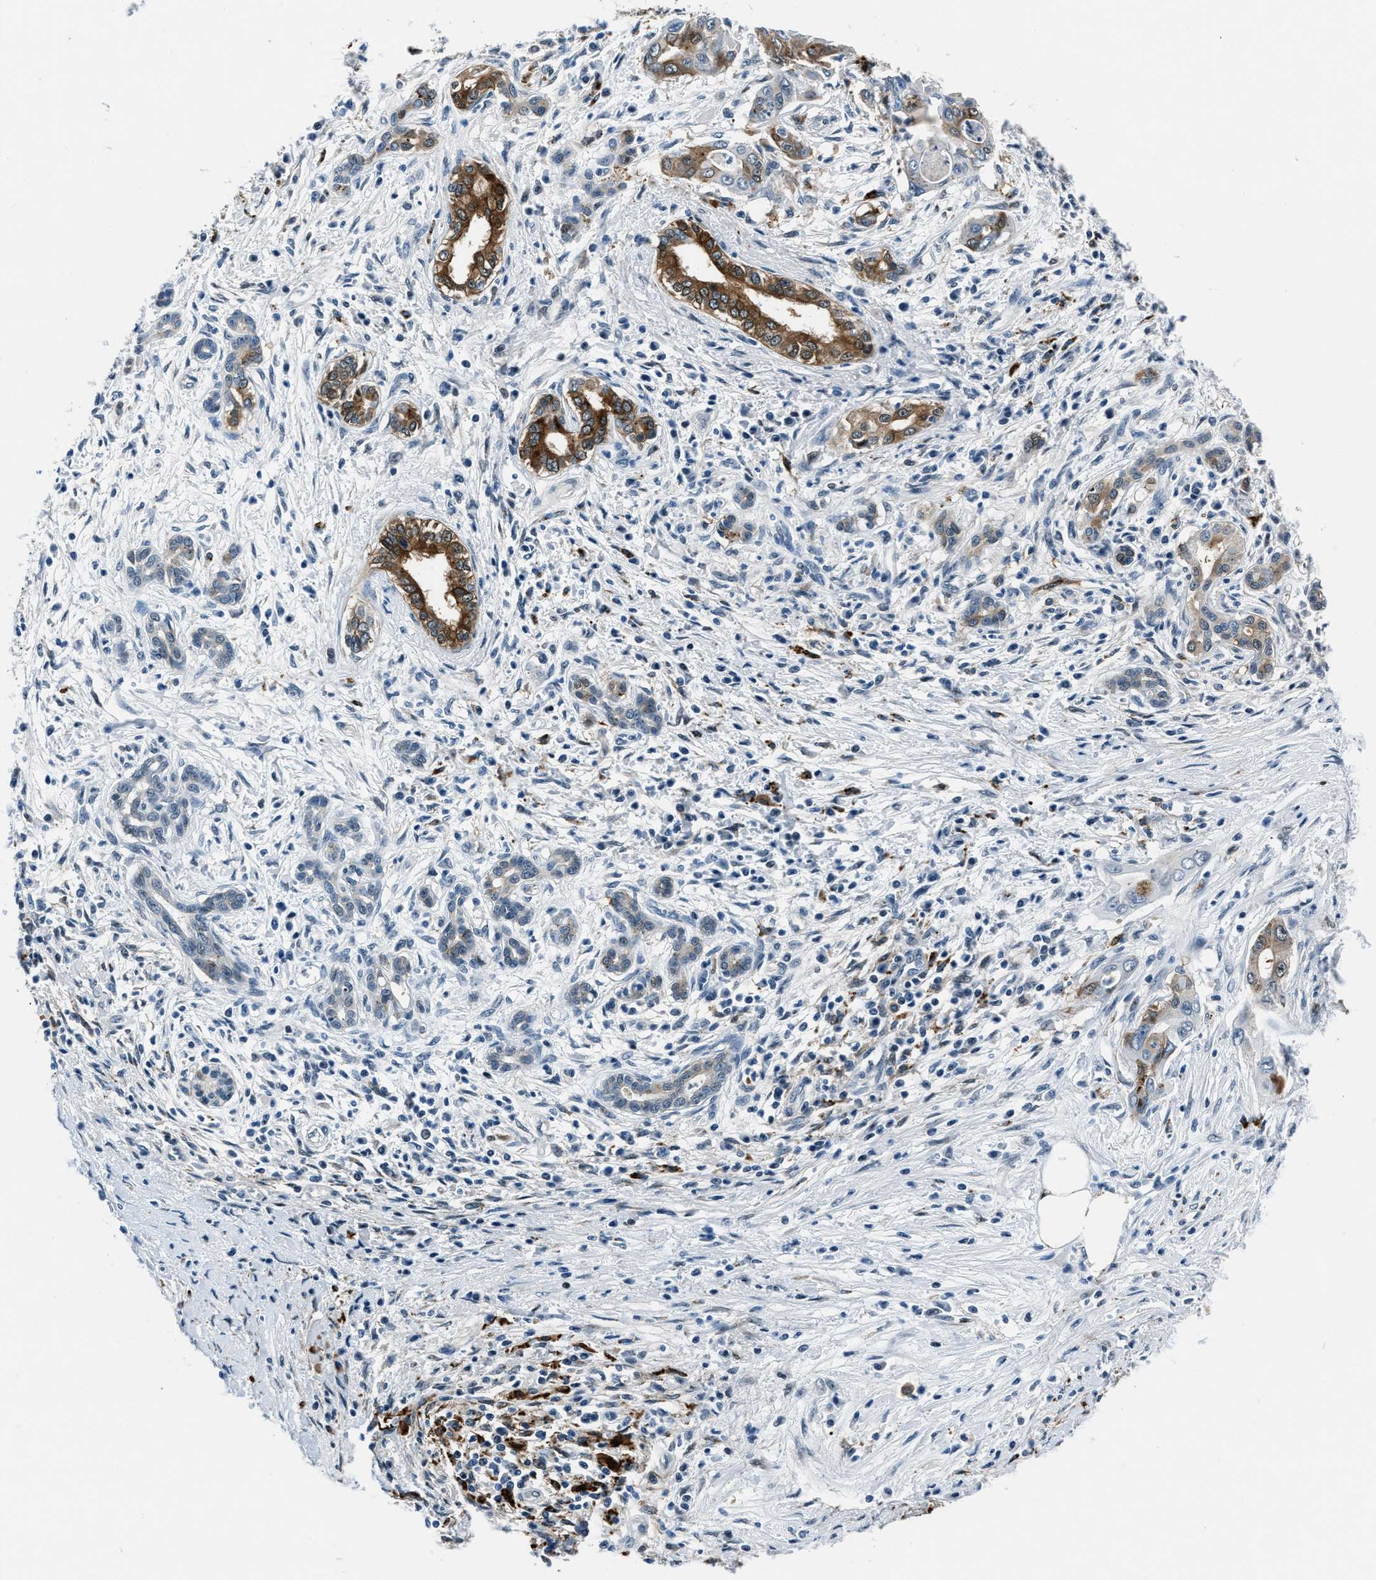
{"staining": {"intensity": "moderate", "quantity": ">75%", "location": "cytoplasmic/membranous"}, "tissue": "pancreatic cancer", "cell_type": "Tumor cells", "image_type": "cancer", "snomed": [{"axis": "morphology", "description": "Adenocarcinoma, NOS"}, {"axis": "topography", "description": "Pancreas"}], "caption": "About >75% of tumor cells in human pancreatic adenocarcinoma show moderate cytoplasmic/membranous protein staining as visualized by brown immunohistochemical staining.", "gene": "PTPDC1", "patient": {"sex": "male", "age": 58}}